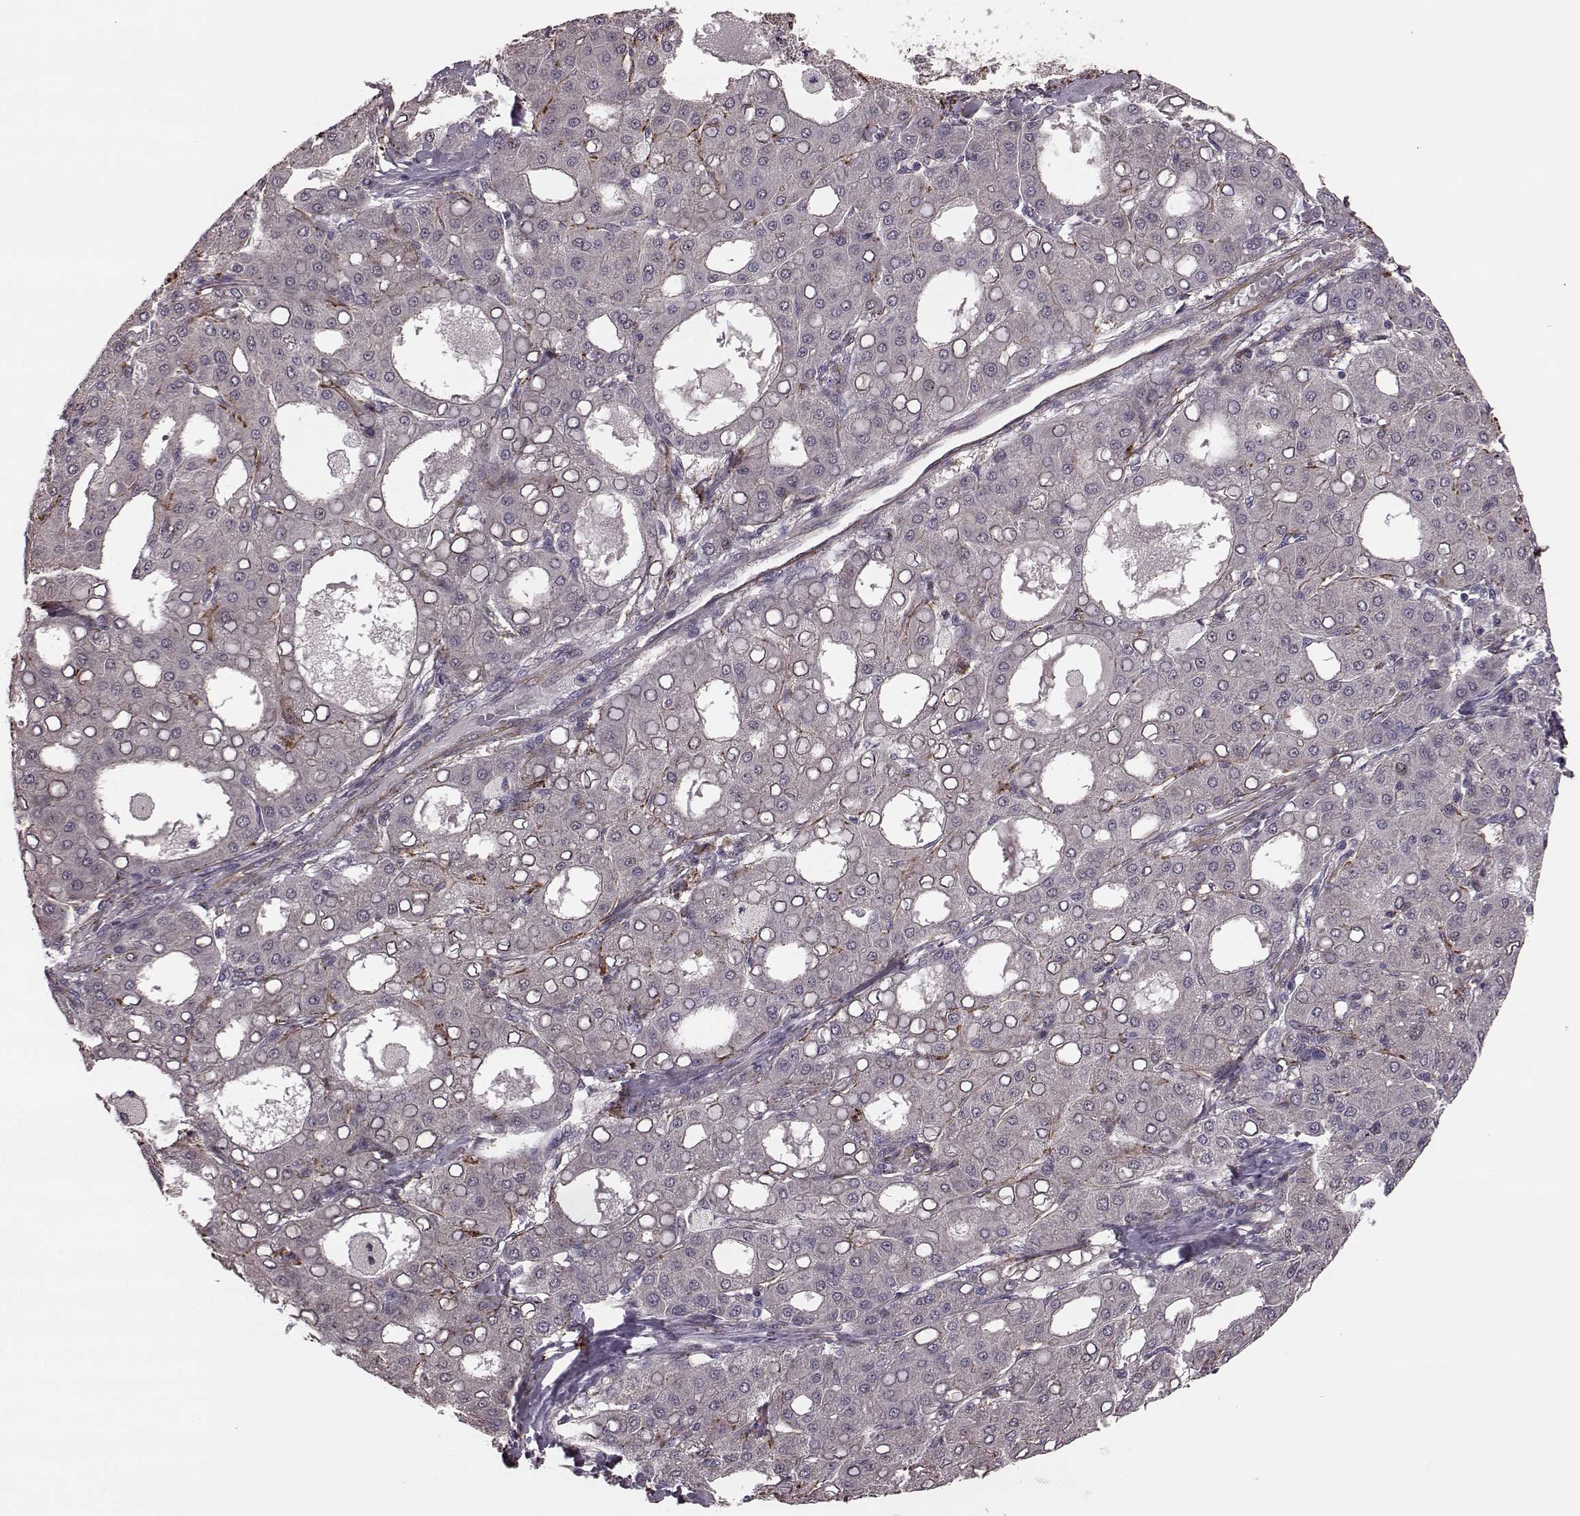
{"staining": {"intensity": "negative", "quantity": "none", "location": "none"}, "tissue": "liver cancer", "cell_type": "Tumor cells", "image_type": "cancer", "snomed": [{"axis": "morphology", "description": "Carcinoma, Hepatocellular, NOS"}, {"axis": "topography", "description": "Liver"}], "caption": "Tumor cells show no significant protein staining in liver hepatocellular carcinoma.", "gene": "SYNPO", "patient": {"sex": "male", "age": 65}}